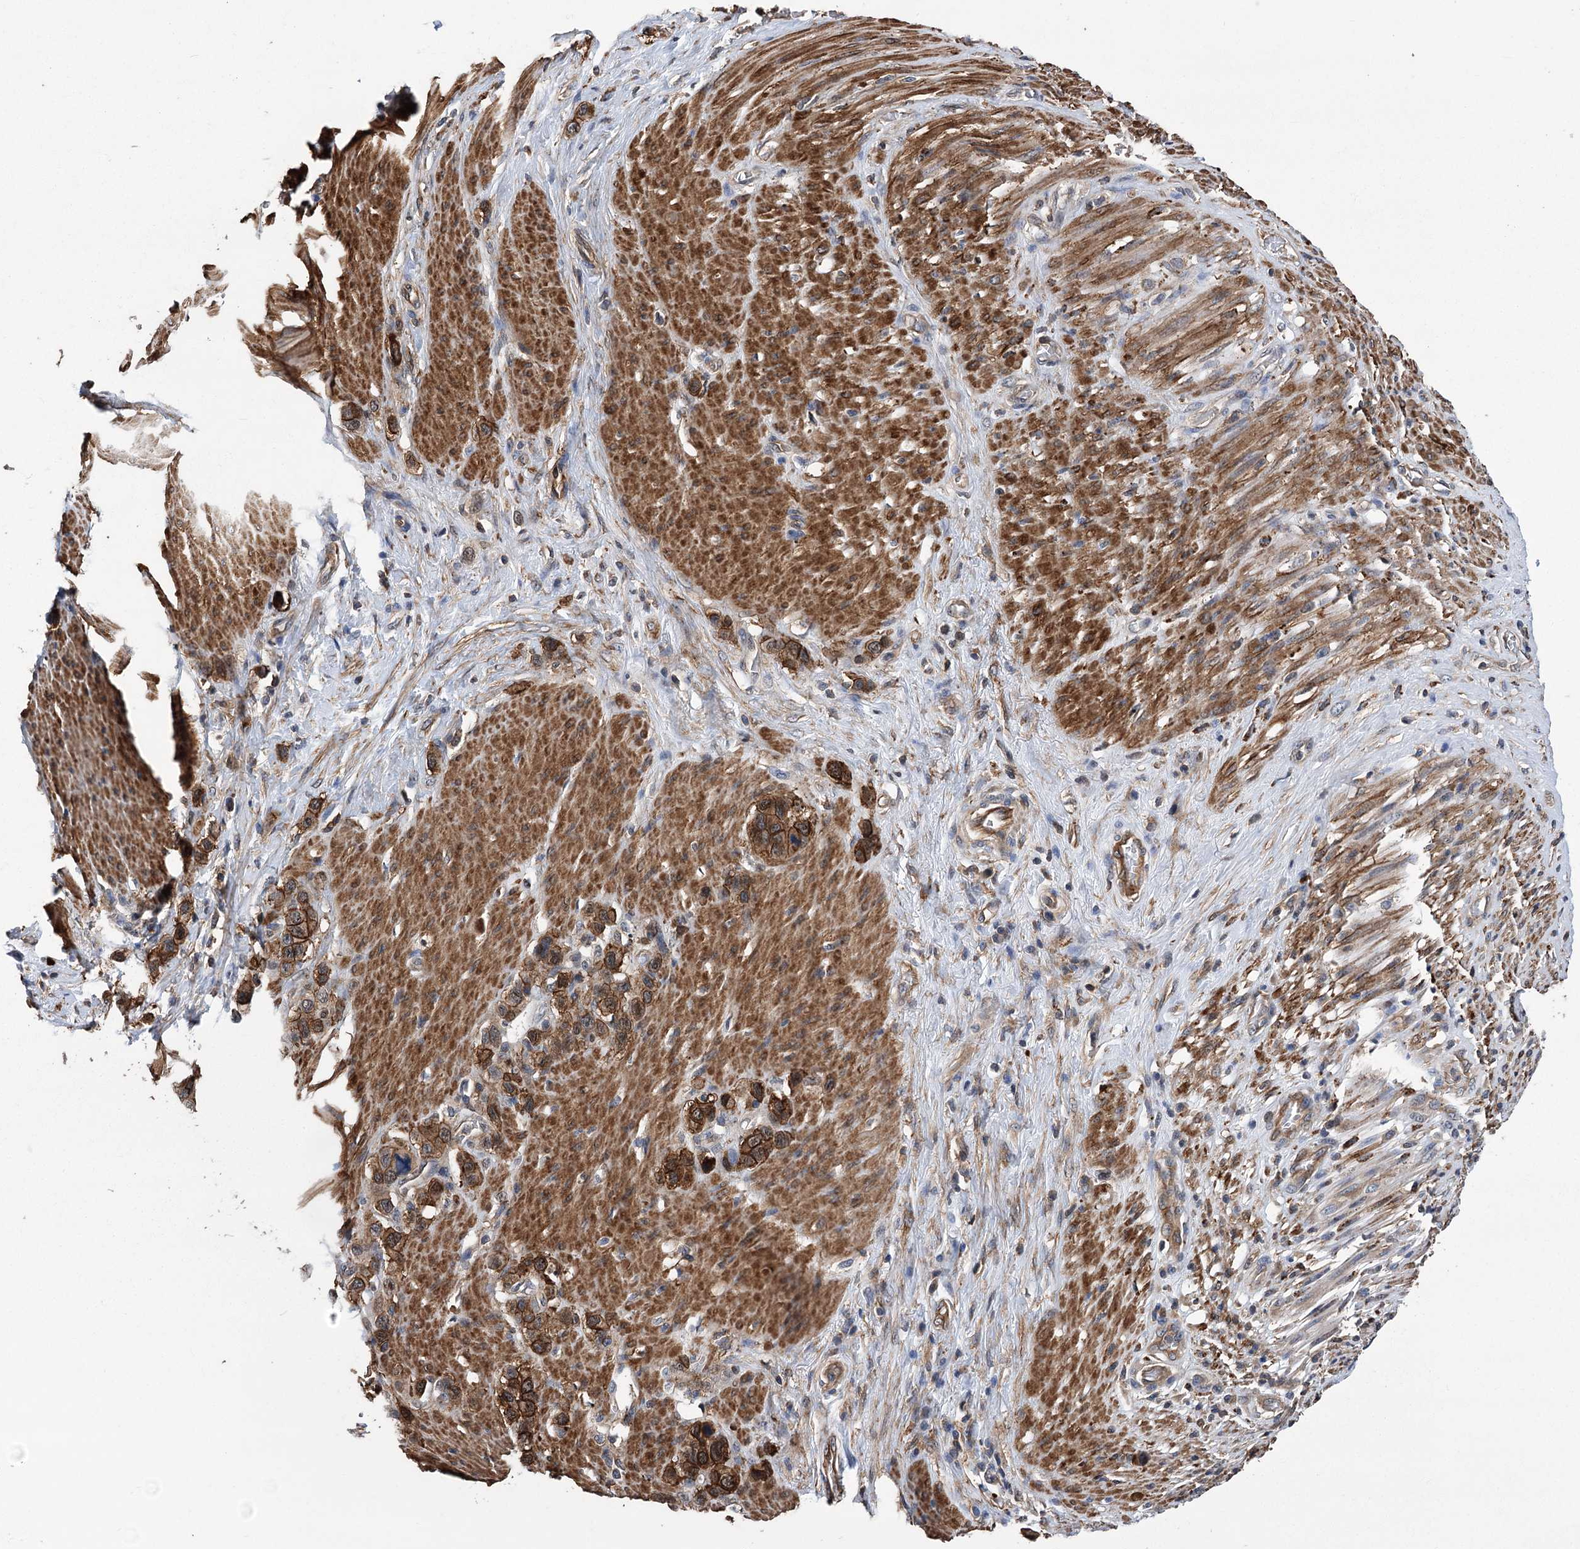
{"staining": {"intensity": "moderate", "quantity": ">75%", "location": "cytoplasmic/membranous"}, "tissue": "stomach cancer", "cell_type": "Tumor cells", "image_type": "cancer", "snomed": [{"axis": "morphology", "description": "Adenocarcinoma, NOS"}, {"axis": "morphology", "description": "Adenocarcinoma, High grade"}, {"axis": "topography", "description": "Stomach, upper"}, {"axis": "topography", "description": "Stomach, lower"}], "caption": "Immunohistochemical staining of human adenocarcinoma (high-grade) (stomach) demonstrates moderate cytoplasmic/membranous protein staining in approximately >75% of tumor cells.", "gene": "DPP3", "patient": {"sex": "female", "age": 65}}